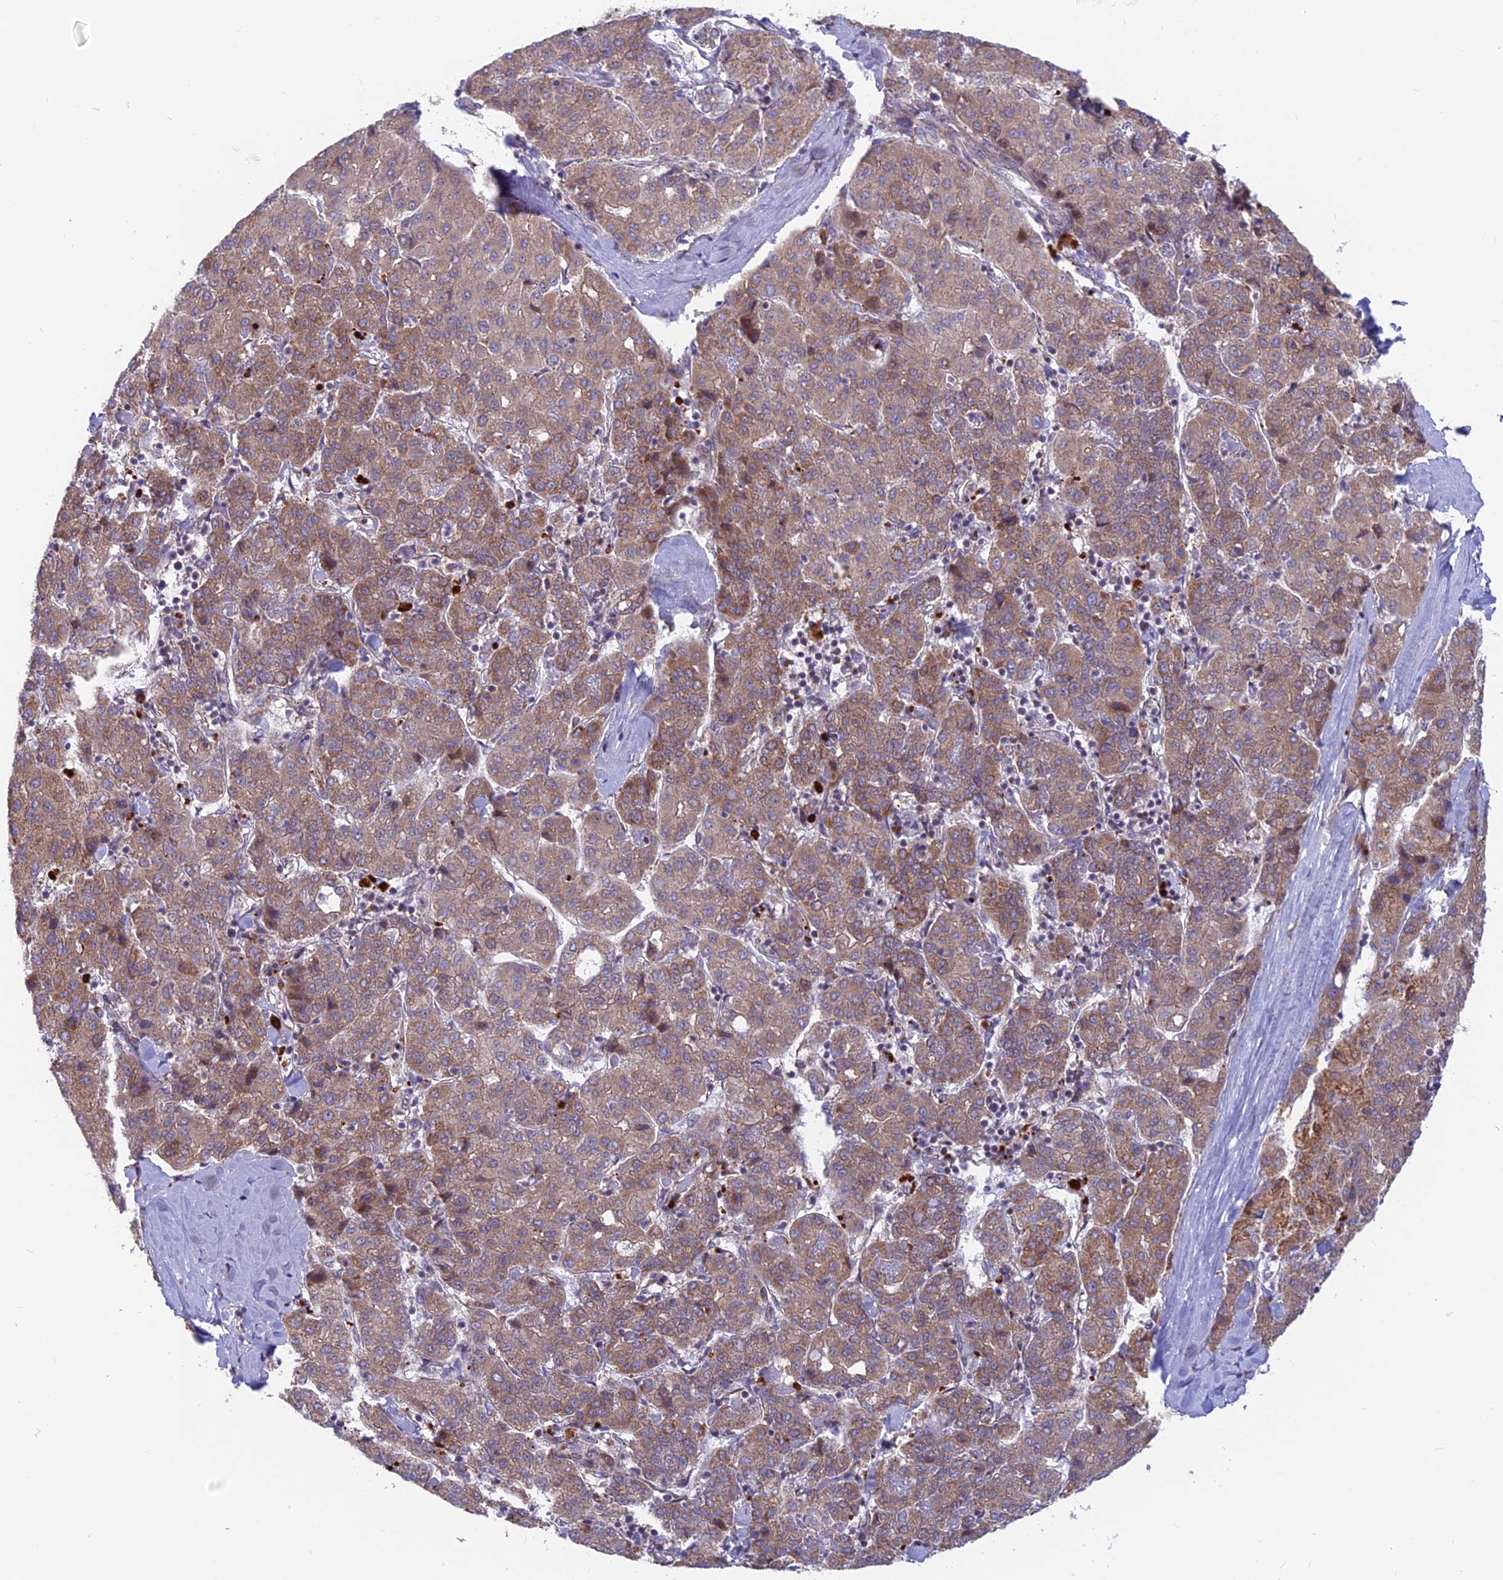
{"staining": {"intensity": "moderate", "quantity": "25%-75%", "location": "cytoplasmic/membranous"}, "tissue": "liver cancer", "cell_type": "Tumor cells", "image_type": "cancer", "snomed": [{"axis": "morphology", "description": "Carcinoma, Hepatocellular, NOS"}, {"axis": "topography", "description": "Liver"}], "caption": "Human liver cancer (hepatocellular carcinoma) stained with a brown dye displays moderate cytoplasmic/membranous positive staining in approximately 25%-75% of tumor cells.", "gene": "TBC1D20", "patient": {"sex": "male", "age": 65}}